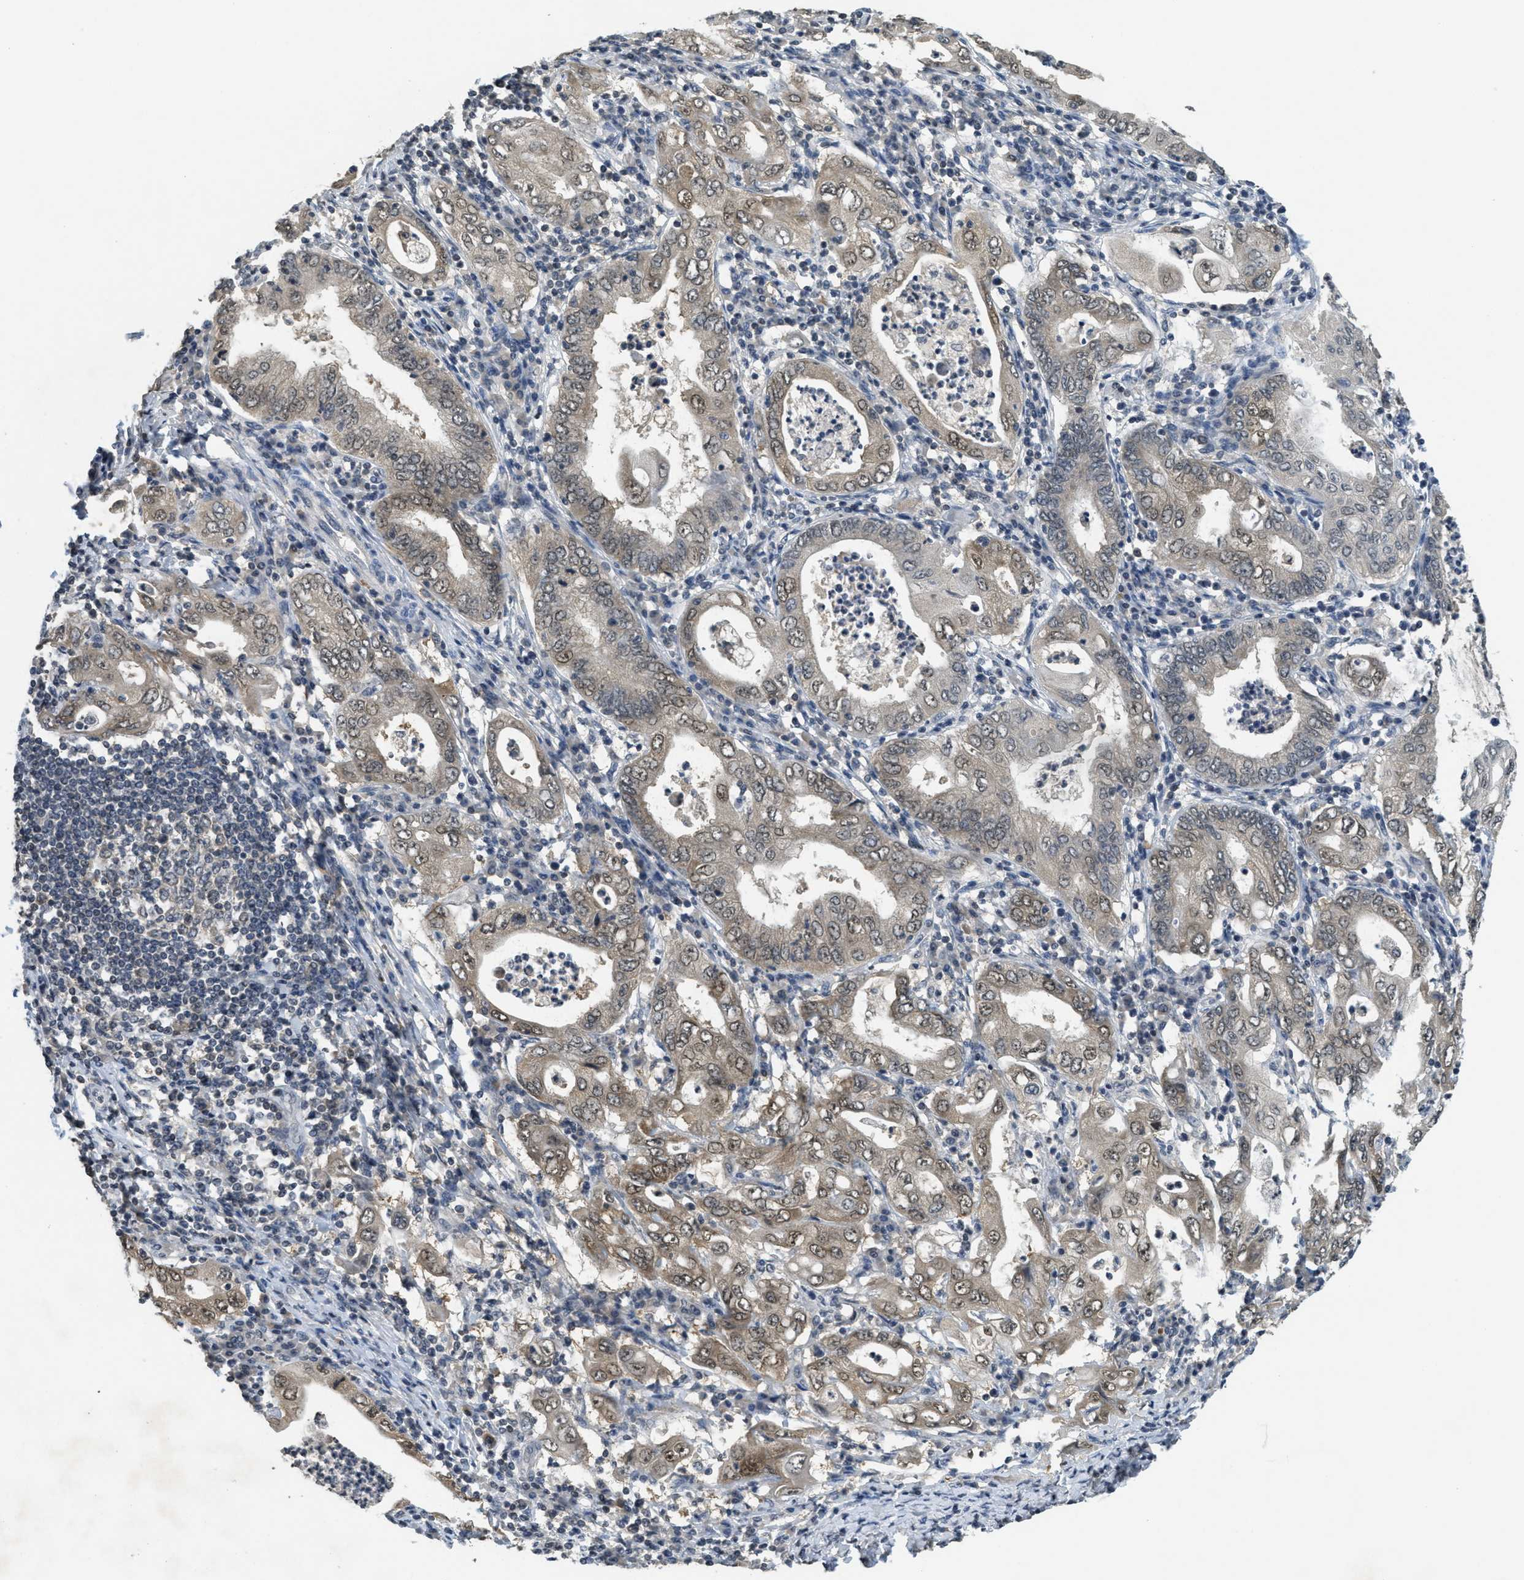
{"staining": {"intensity": "weak", "quantity": ">75%", "location": "cytoplasmic/membranous,nuclear"}, "tissue": "stomach cancer", "cell_type": "Tumor cells", "image_type": "cancer", "snomed": [{"axis": "morphology", "description": "Normal tissue, NOS"}, {"axis": "morphology", "description": "Adenocarcinoma, NOS"}, {"axis": "topography", "description": "Esophagus"}, {"axis": "topography", "description": "Stomach, upper"}, {"axis": "topography", "description": "Peripheral nerve tissue"}], "caption": "The image shows staining of stomach adenocarcinoma, revealing weak cytoplasmic/membranous and nuclear protein positivity (brown color) within tumor cells.", "gene": "DNAJB1", "patient": {"sex": "male", "age": 62}}